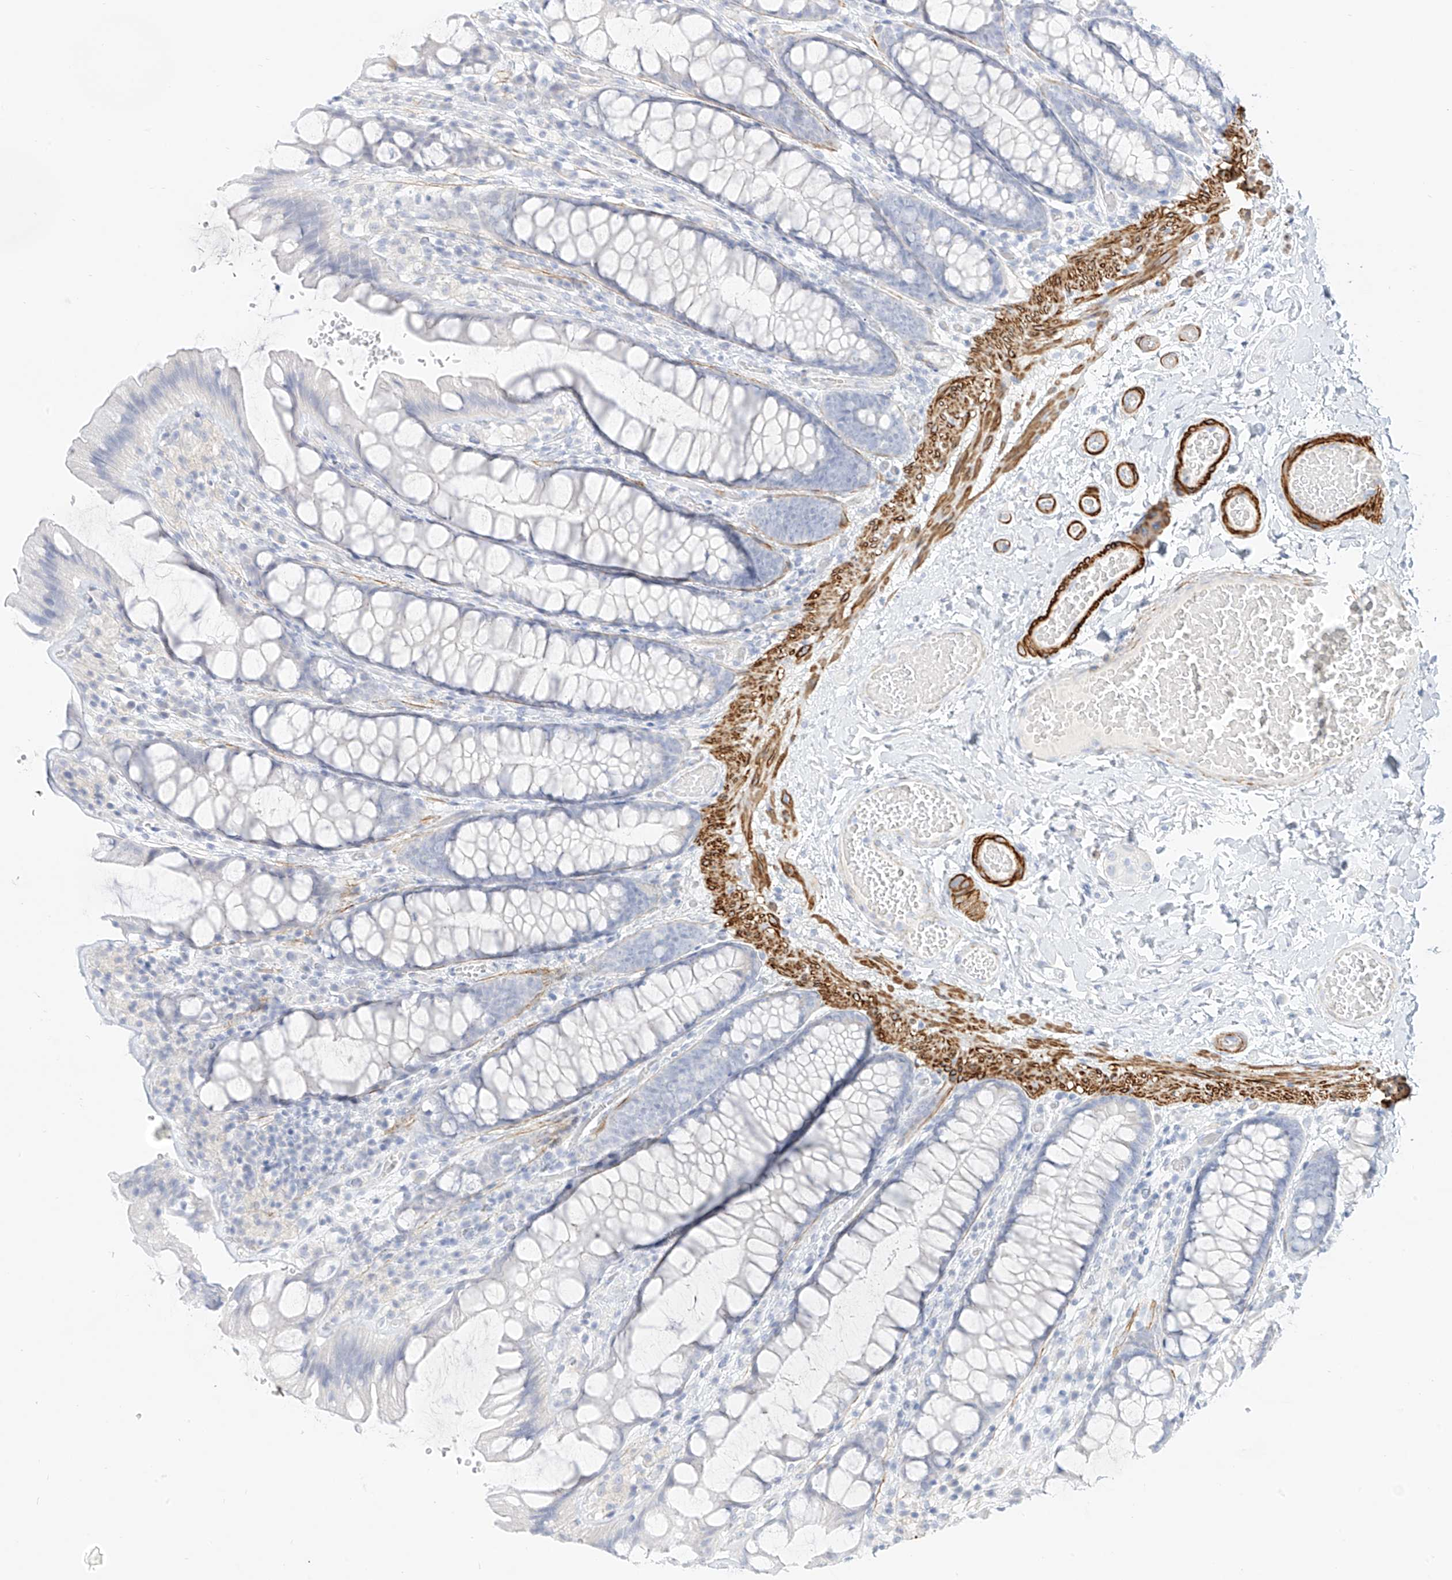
{"staining": {"intensity": "strong", "quantity": ">75%", "location": "cytoplasmic/membranous"}, "tissue": "colon", "cell_type": "Endothelial cells", "image_type": "normal", "snomed": [{"axis": "morphology", "description": "Normal tissue, NOS"}, {"axis": "topography", "description": "Colon"}], "caption": "Colon stained with immunohistochemistry (IHC) shows strong cytoplasmic/membranous expression in about >75% of endothelial cells. (Stains: DAB in brown, nuclei in blue, Microscopy: brightfield microscopy at high magnification).", "gene": "ST3GAL5", "patient": {"sex": "male", "age": 47}}